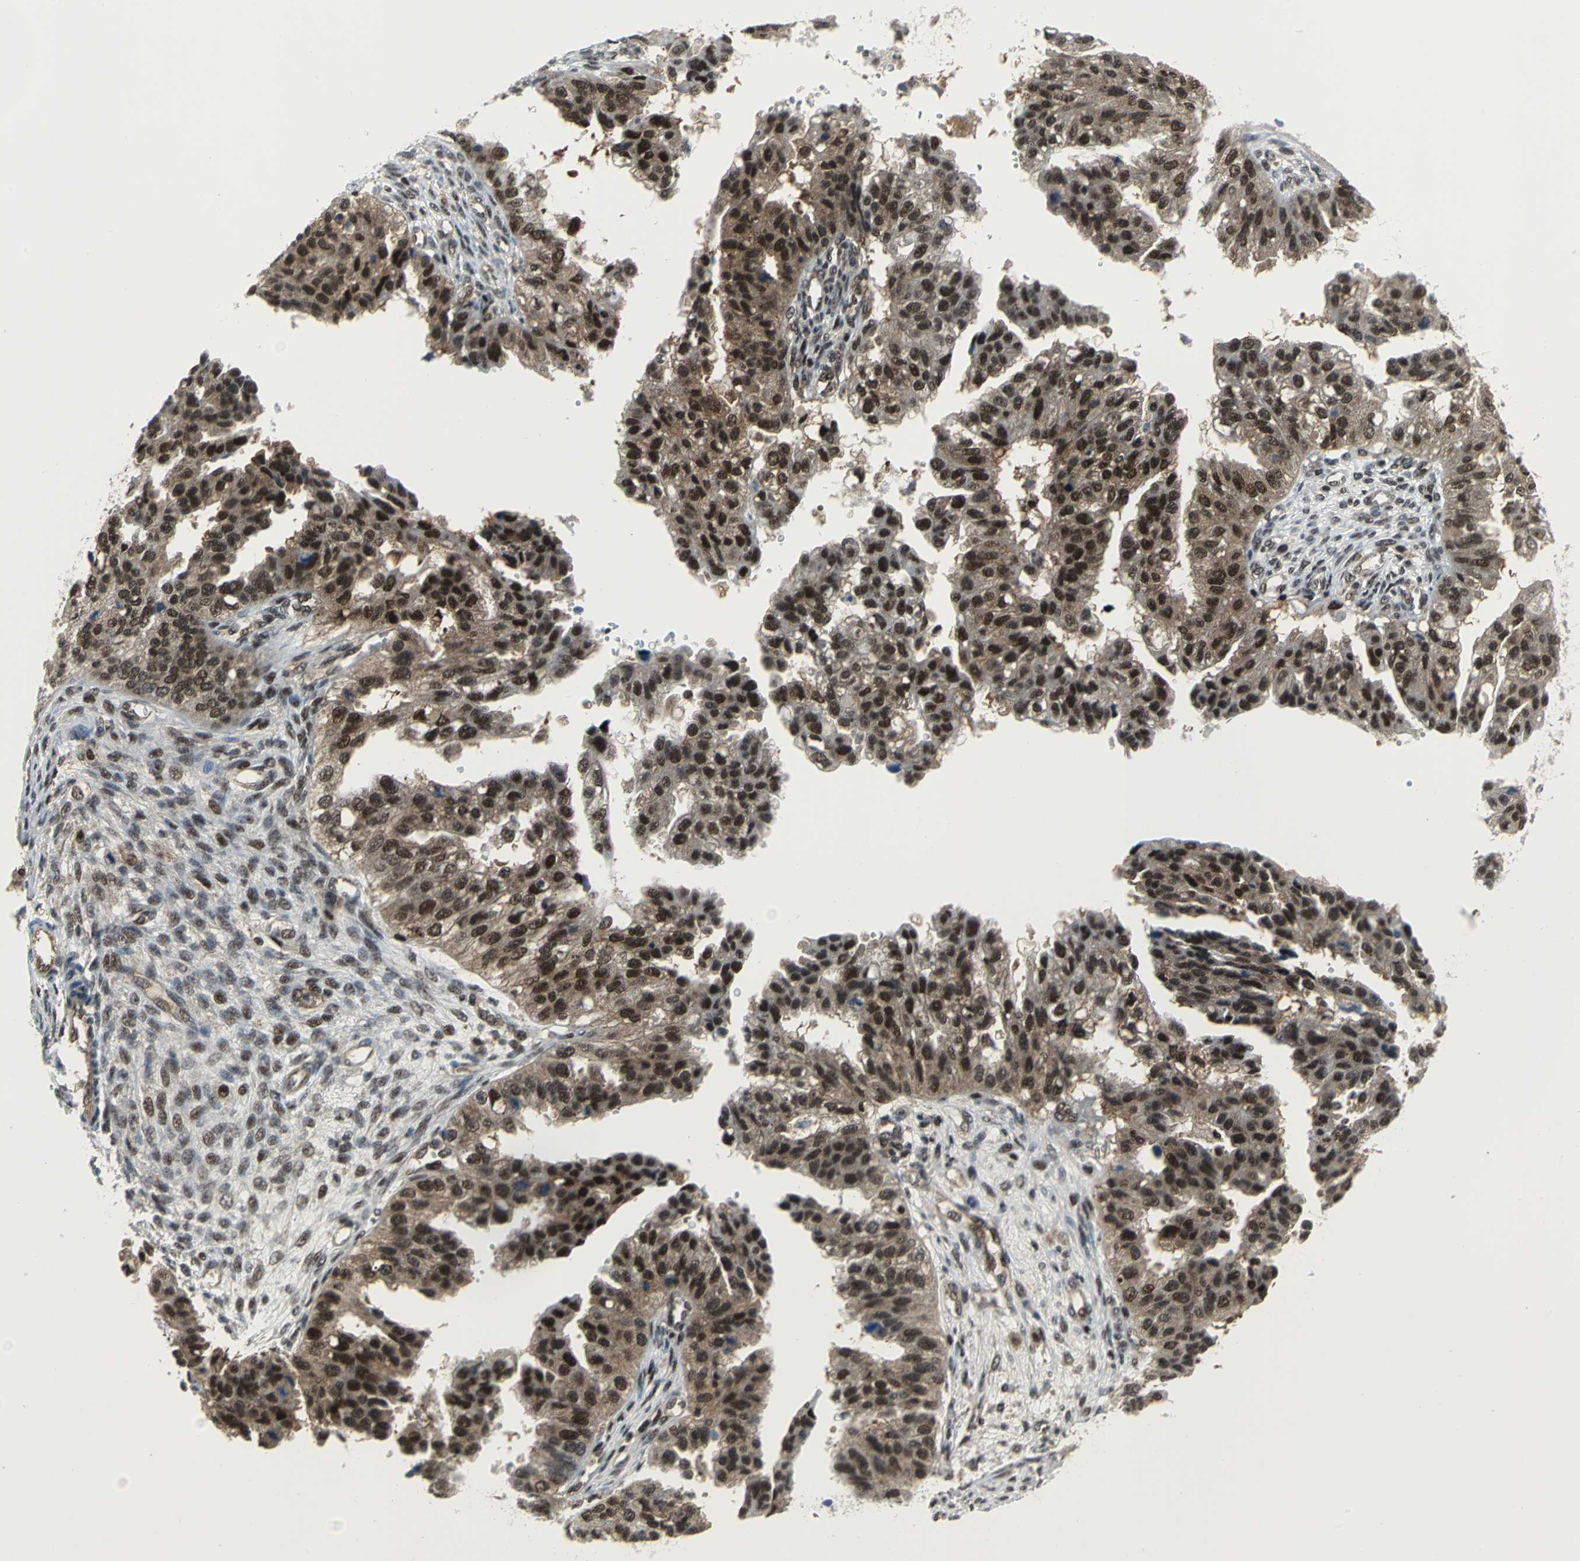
{"staining": {"intensity": "strong", "quantity": ">75%", "location": "nuclear"}, "tissue": "ovarian cancer", "cell_type": "Tumor cells", "image_type": "cancer", "snomed": [{"axis": "morphology", "description": "Cystadenocarcinoma, serous, NOS"}, {"axis": "topography", "description": "Ovary"}], "caption": "Protein staining of ovarian cancer (serous cystadenocarcinoma) tissue reveals strong nuclear expression in approximately >75% of tumor cells.", "gene": "PSMA4", "patient": {"sex": "female", "age": 58}}